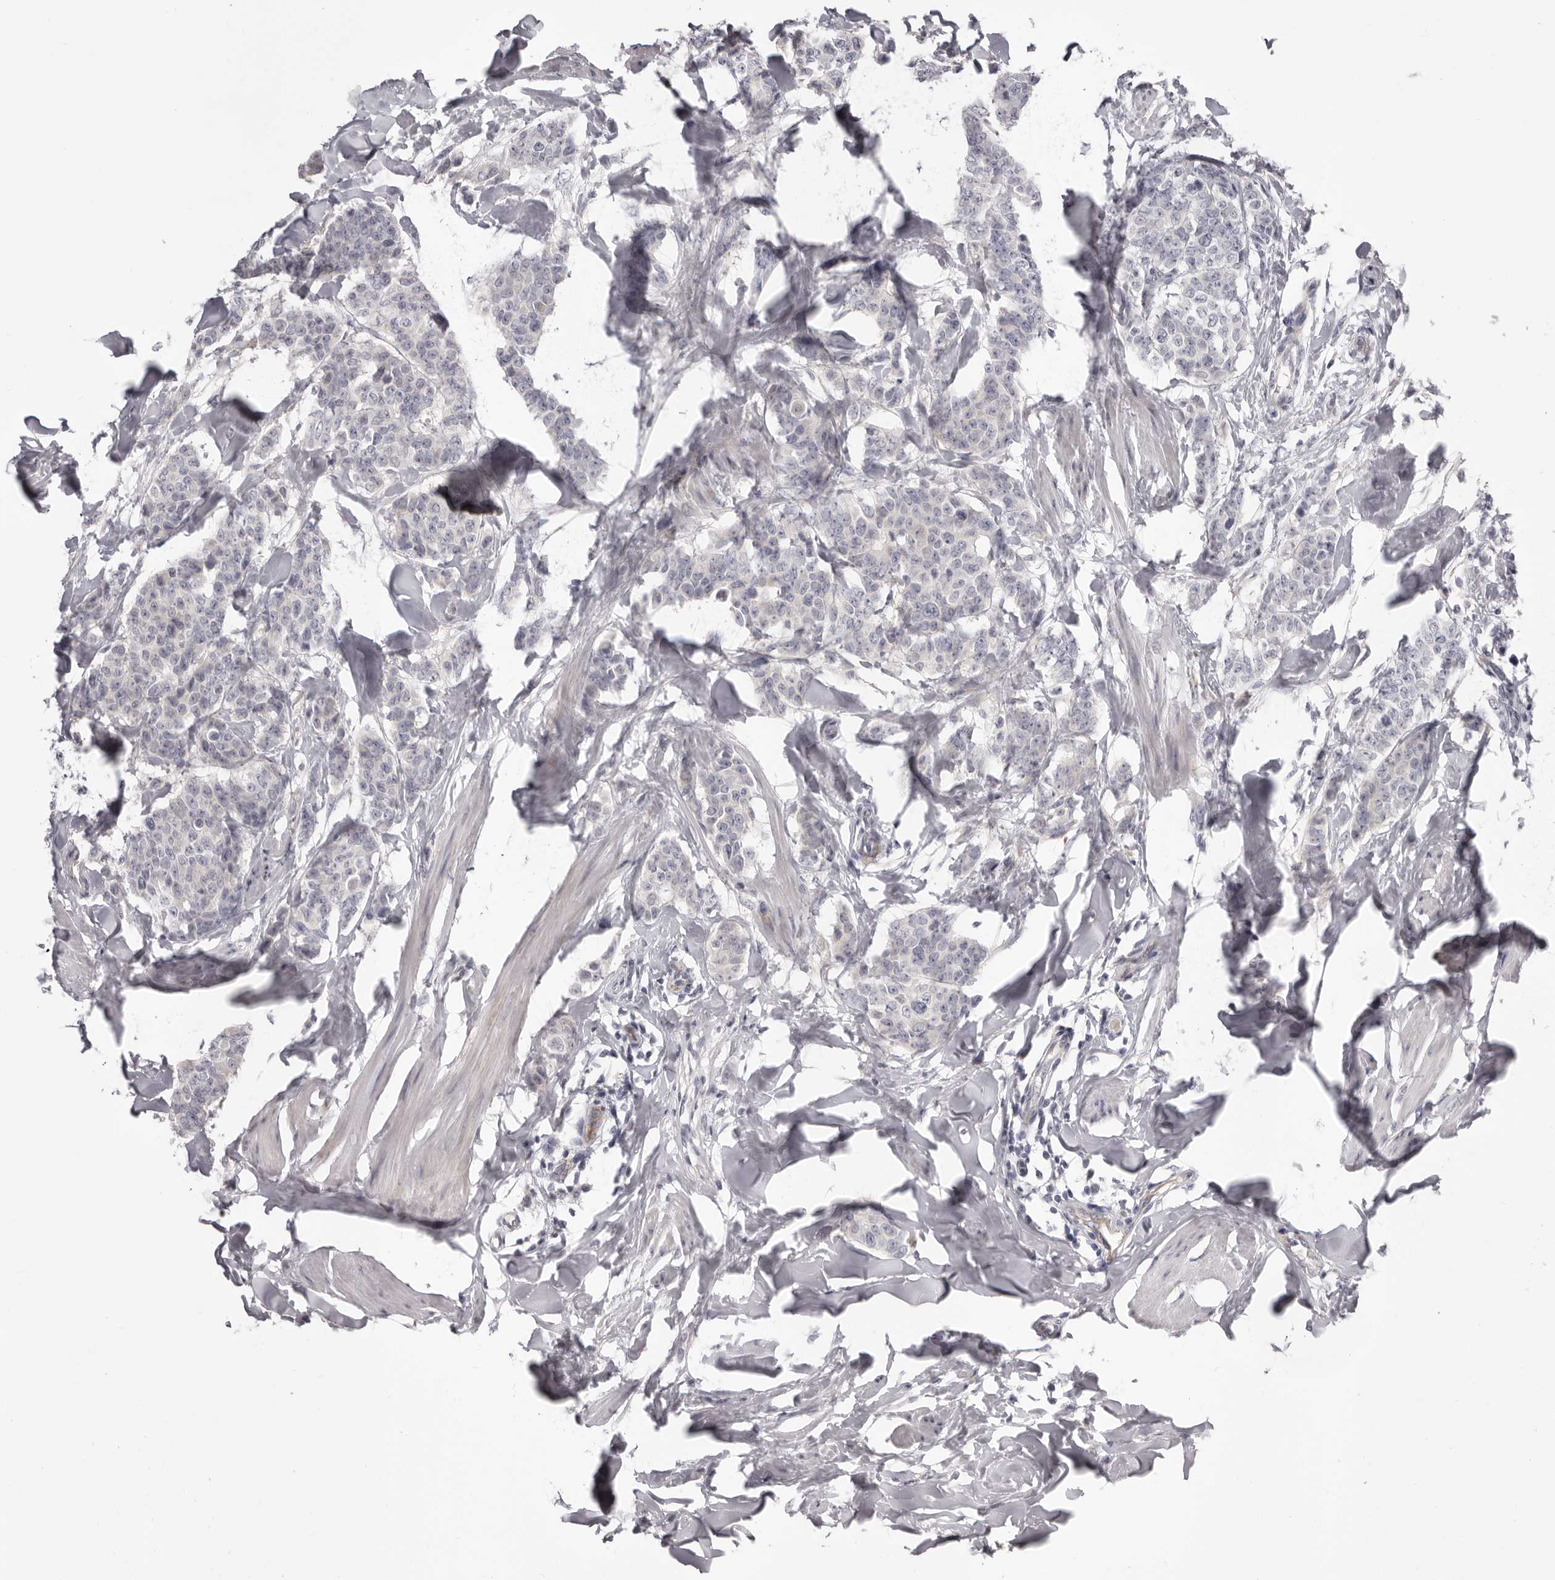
{"staining": {"intensity": "negative", "quantity": "none", "location": "none"}, "tissue": "breast cancer", "cell_type": "Tumor cells", "image_type": "cancer", "snomed": [{"axis": "morphology", "description": "Duct carcinoma"}, {"axis": "topography", "description": "Breast"}], "caption": "This is an immunohistochemistry (IHC) photomicrograph of human breast infiltrating ductal carcinoma. There is no positivity in tumor cells.", "gene": "OTUD3", "patient": {"sex": "female", "age": 40}}